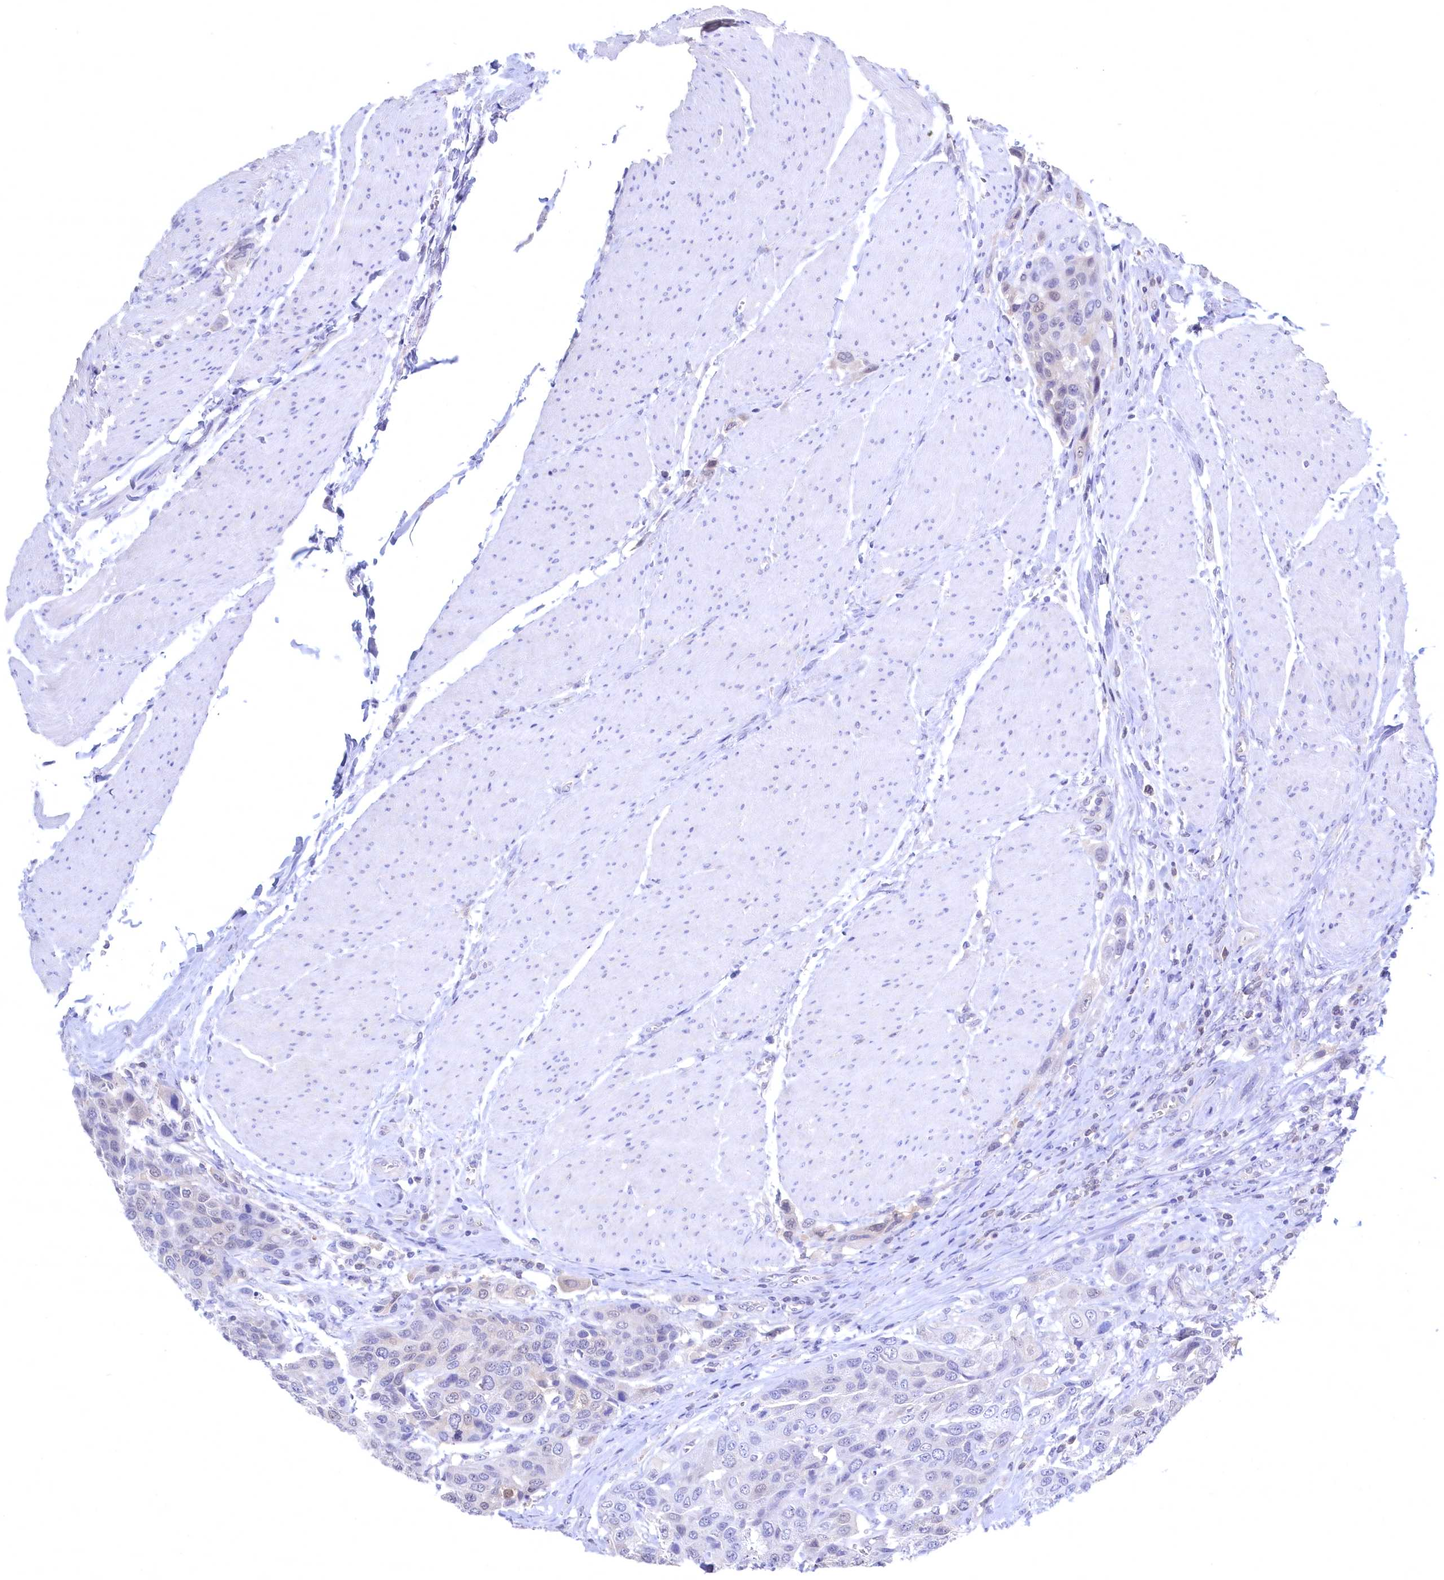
{"staining": {"intensity": "negative", "quantity": "none", "location": "none"}, "tissue": "urothelial cancer", "cell_type": "Tumor cells", "image_type": "cancer", "snomed": [{"axis": "morphology", "description": "Urothelial carcinoma, High grade"}, {"axis": "topography", "description": "Urinary bladder"}], "caption": "High-grade urothelial carcinoma was stained to show a protein in brown. There is no significant expression in tumor cells.", "gene": "C11orf54", "patient": {"sex": "male", "age": 50}}